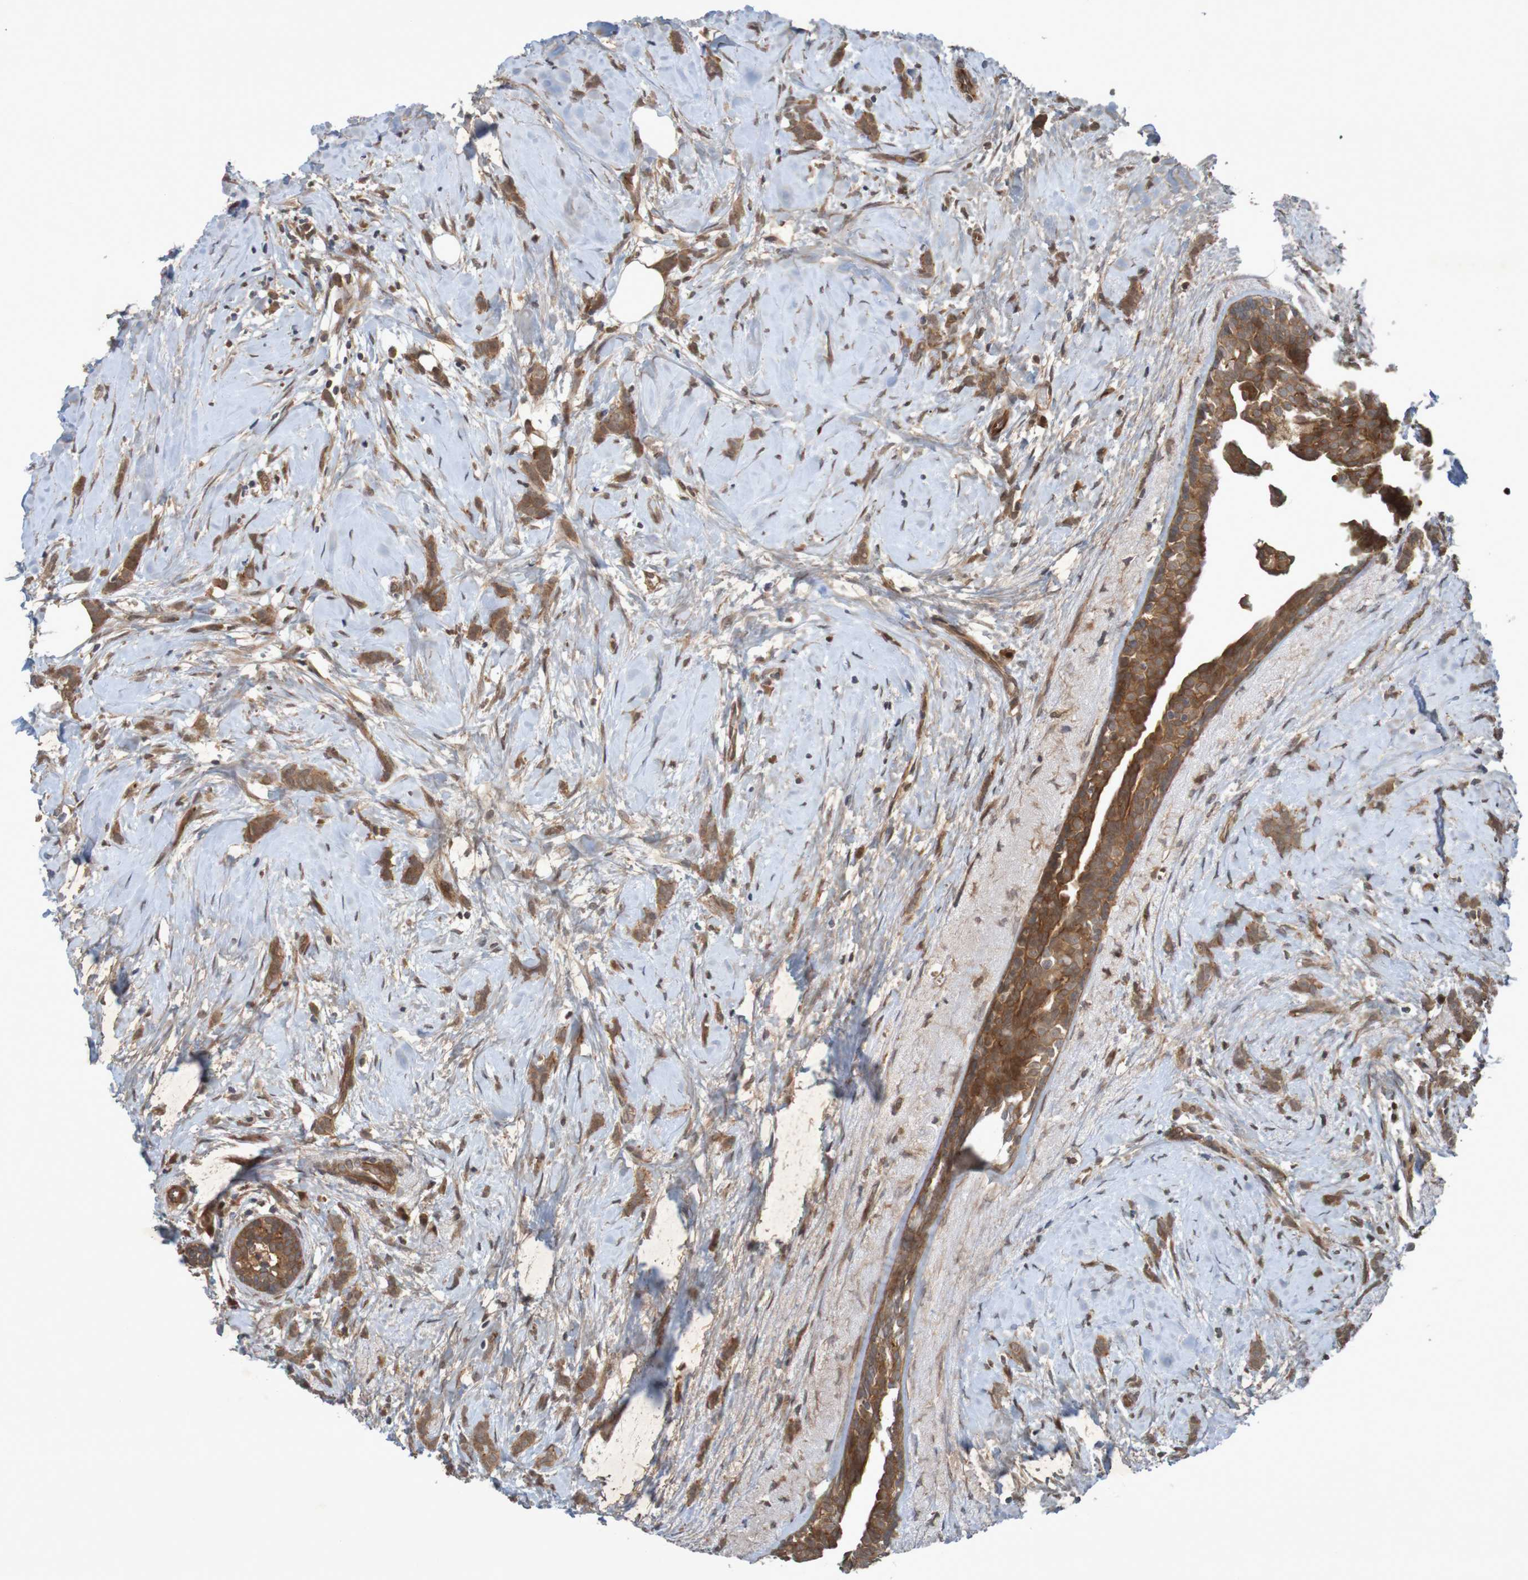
{"staining": {"intensity": "strong", "quantity": ">75%", "location": "cytoplasmic/membranous"}, "tissue": "breast cancer", "cell_type": "Tumor cells", "image_type": "cancer", "snomed": [{"axis": "morphology", "description": "Lobular carcinoma, in situ"}, {"axis": "morphology", "description": "Lobular carcinoma"}, {"axis": "topography", "description": "Breast"}], "caption": "Immunohistochemical staining of breast cancer (lobular carcinoma) demonstrates high levels of strong cytoplasmic/membranous positivity in about >75% of tumor cells. (DAB (3,3'-diaminobenzidine) IHC, brown staining for protein, blue staining for nuclei).", "gene": "ARHGEF11", "patient": {"sex": "female", "age": 41}}